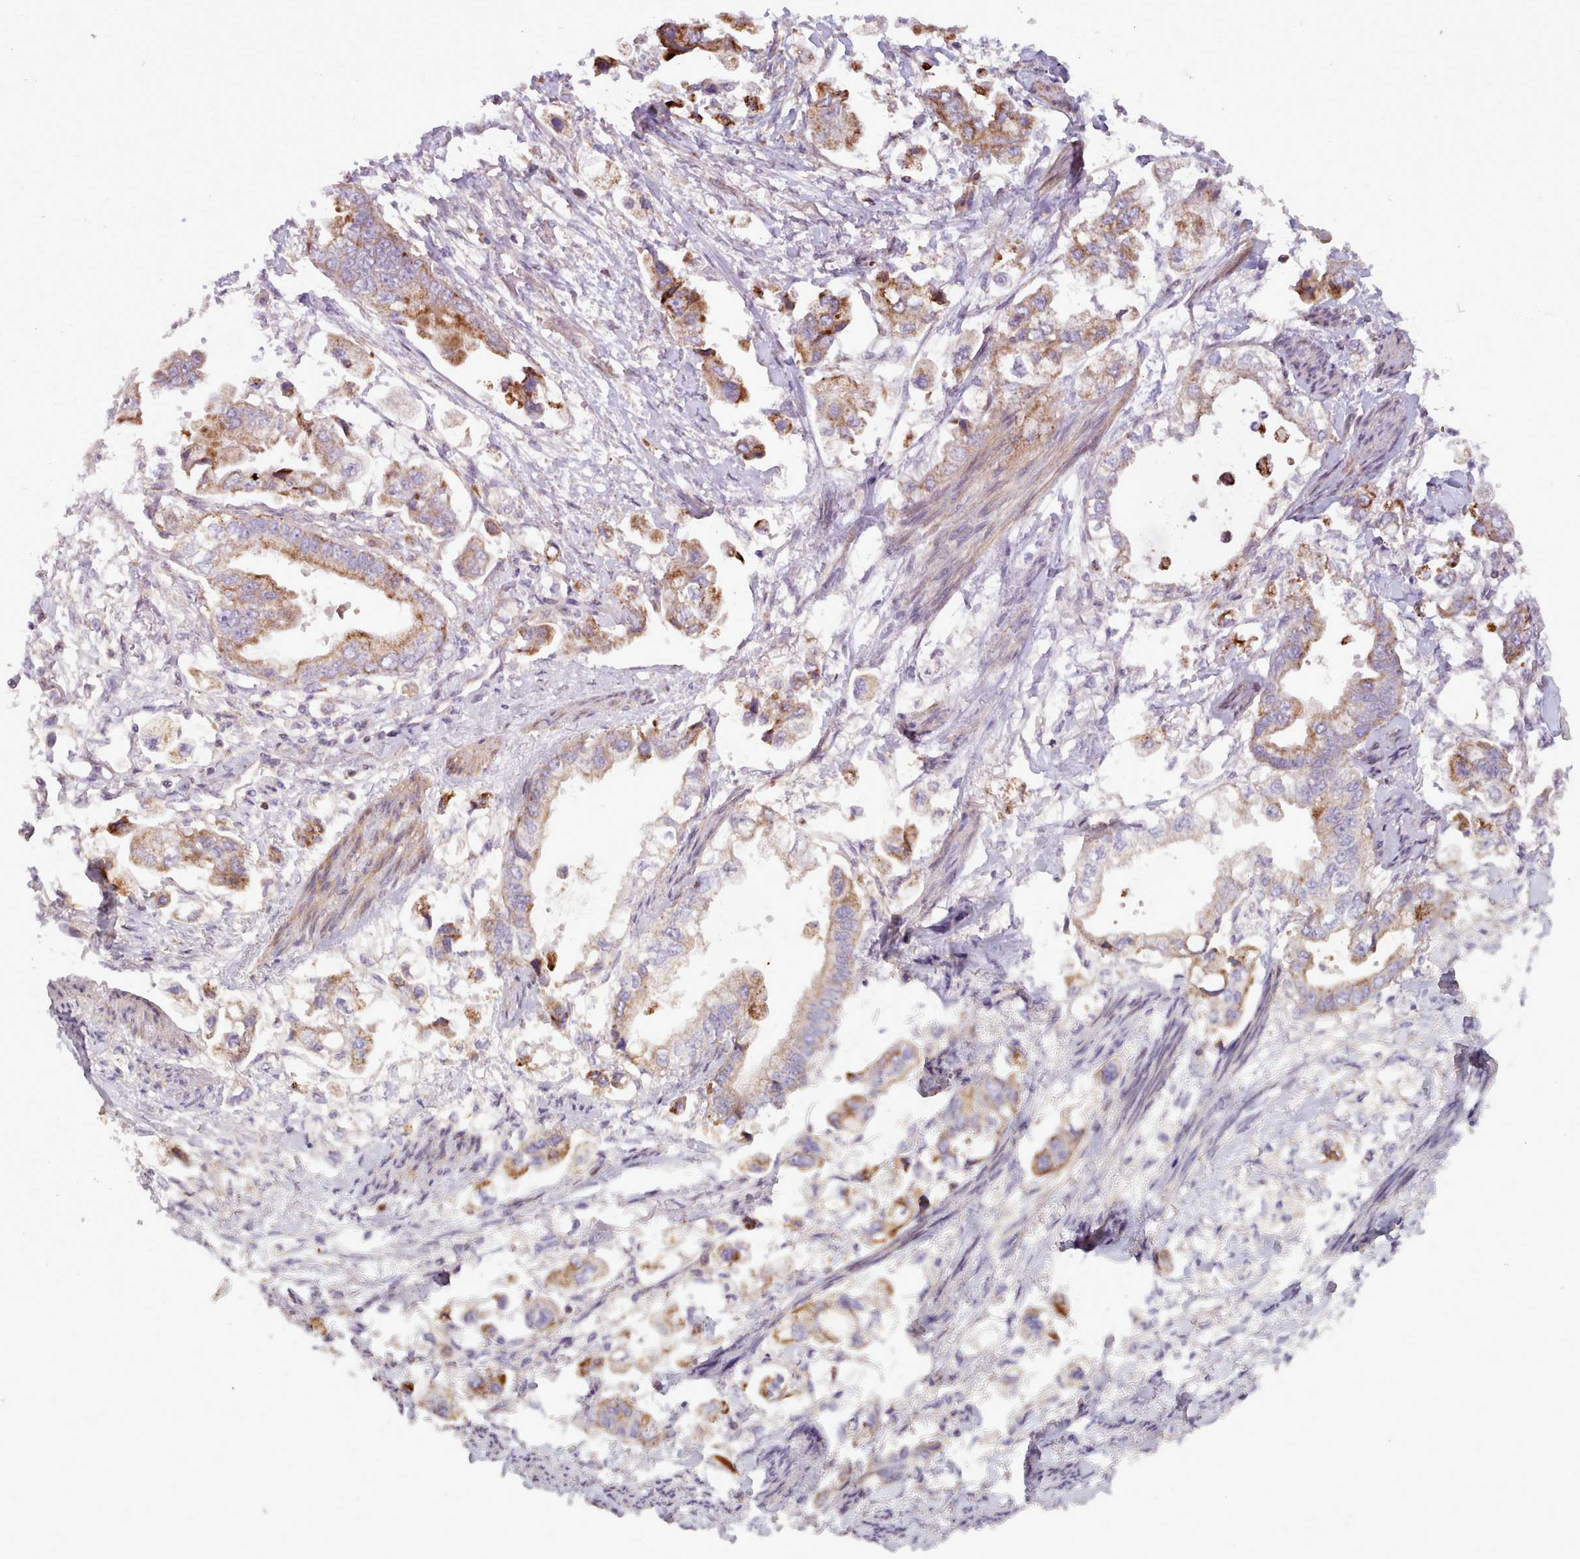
{"staining": {"intensity": "moderate", "quantity": "25%-75%", "location": "cytoplasmic/membranous"}, "tissue": "stomach cancer", "cell_type": "Tumor cells", "image_type": "cancer", "snomed": [{"axis": "morphology", "description": "Adenocarcinoma, NOS"}, {"axis": "topography", "description": "Stomach"}], "caption": "A medium amount of moderate cytoplasmic/membranous expression is appreciated in approximately 25%-75% of tumor cells in adenocarcinoma (stomach) tissue.", "gene": "TENT4B", "patient": {"sex": "male", "age": 62}}